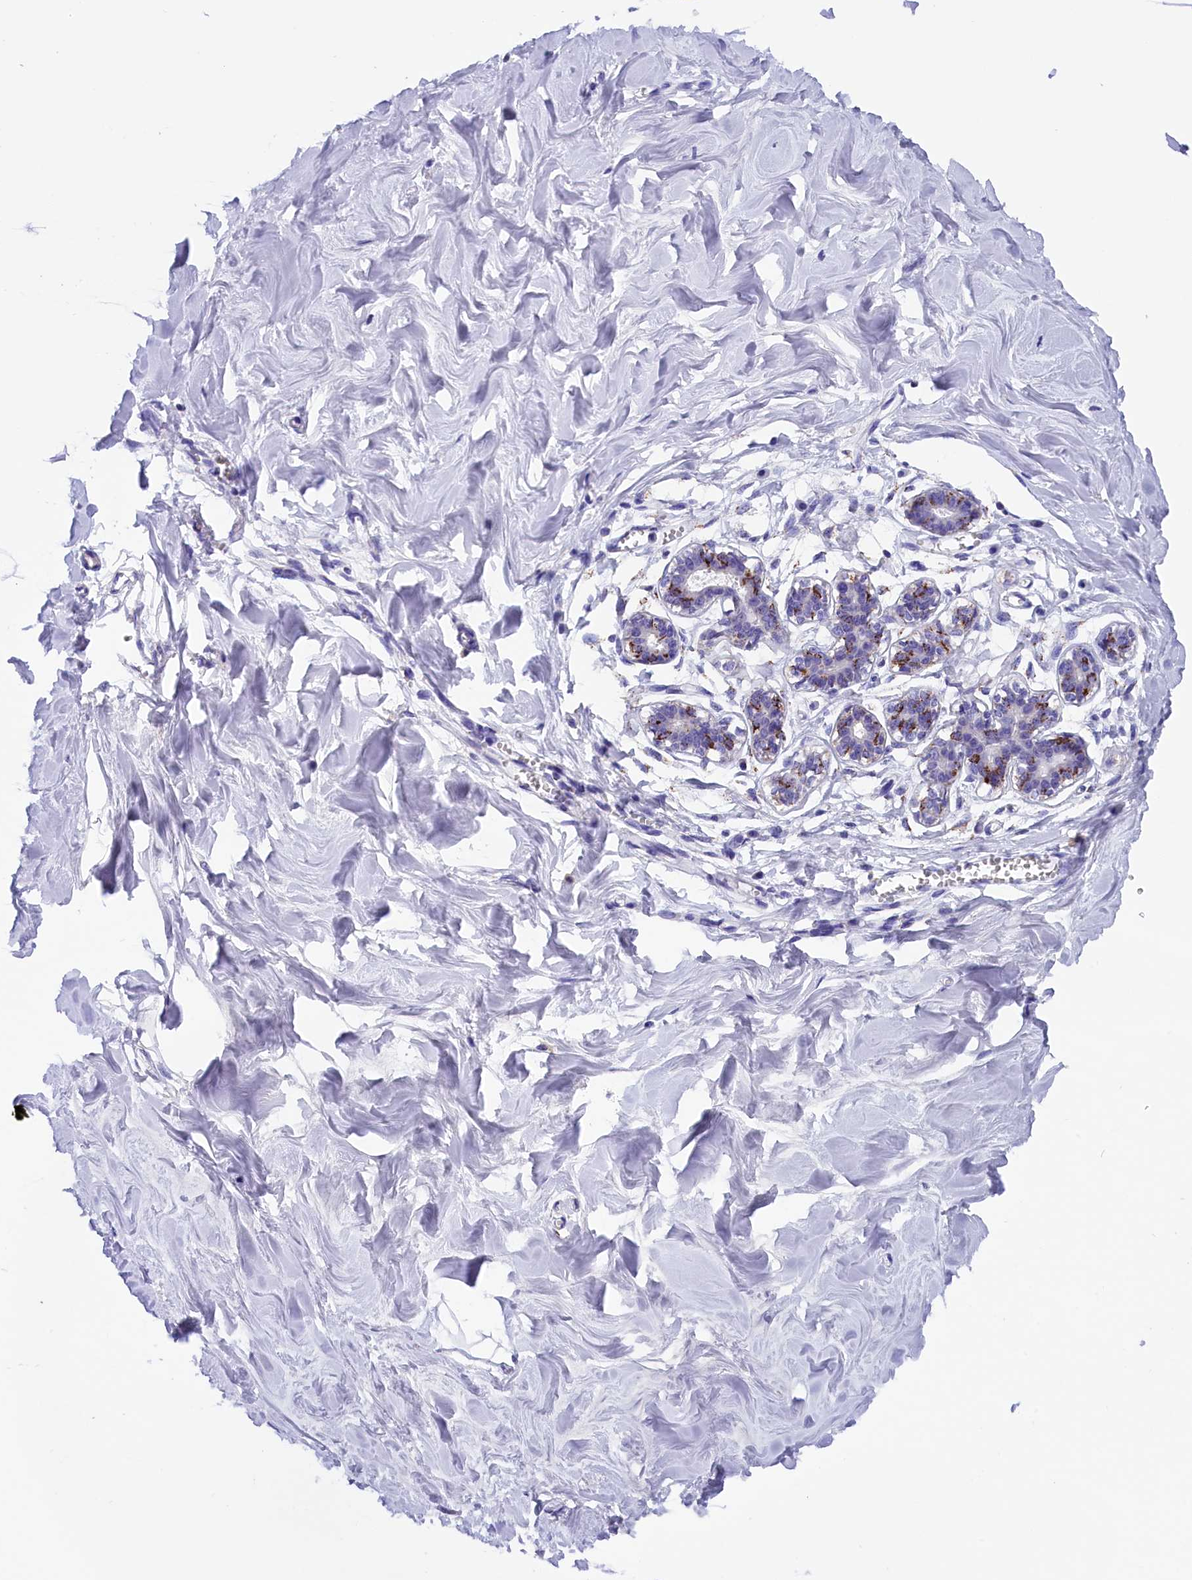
{"staining": {"intensity": "negative", "quantity": "none", "location": "none"}, "tissue": "breast", "cell_type": "Adipocytes", "image_type": "normal", "snomed": [{"axis": "morphology", "description": "Normal tissue, NOS"}, {"axis": "topography", "description": "Breast"}], "caption": "IHC micrograph of unremarkable breast stained for a protein (brown), which reveals no positivity in adipocytes. The staining was performed using DAB to visualize the protein expression in brown, while the nuclei were stained in blue with hematoxylin (Magnification: 20x).", "gene": "ABAT", "patient": {"sex": "female", "age": 27}}